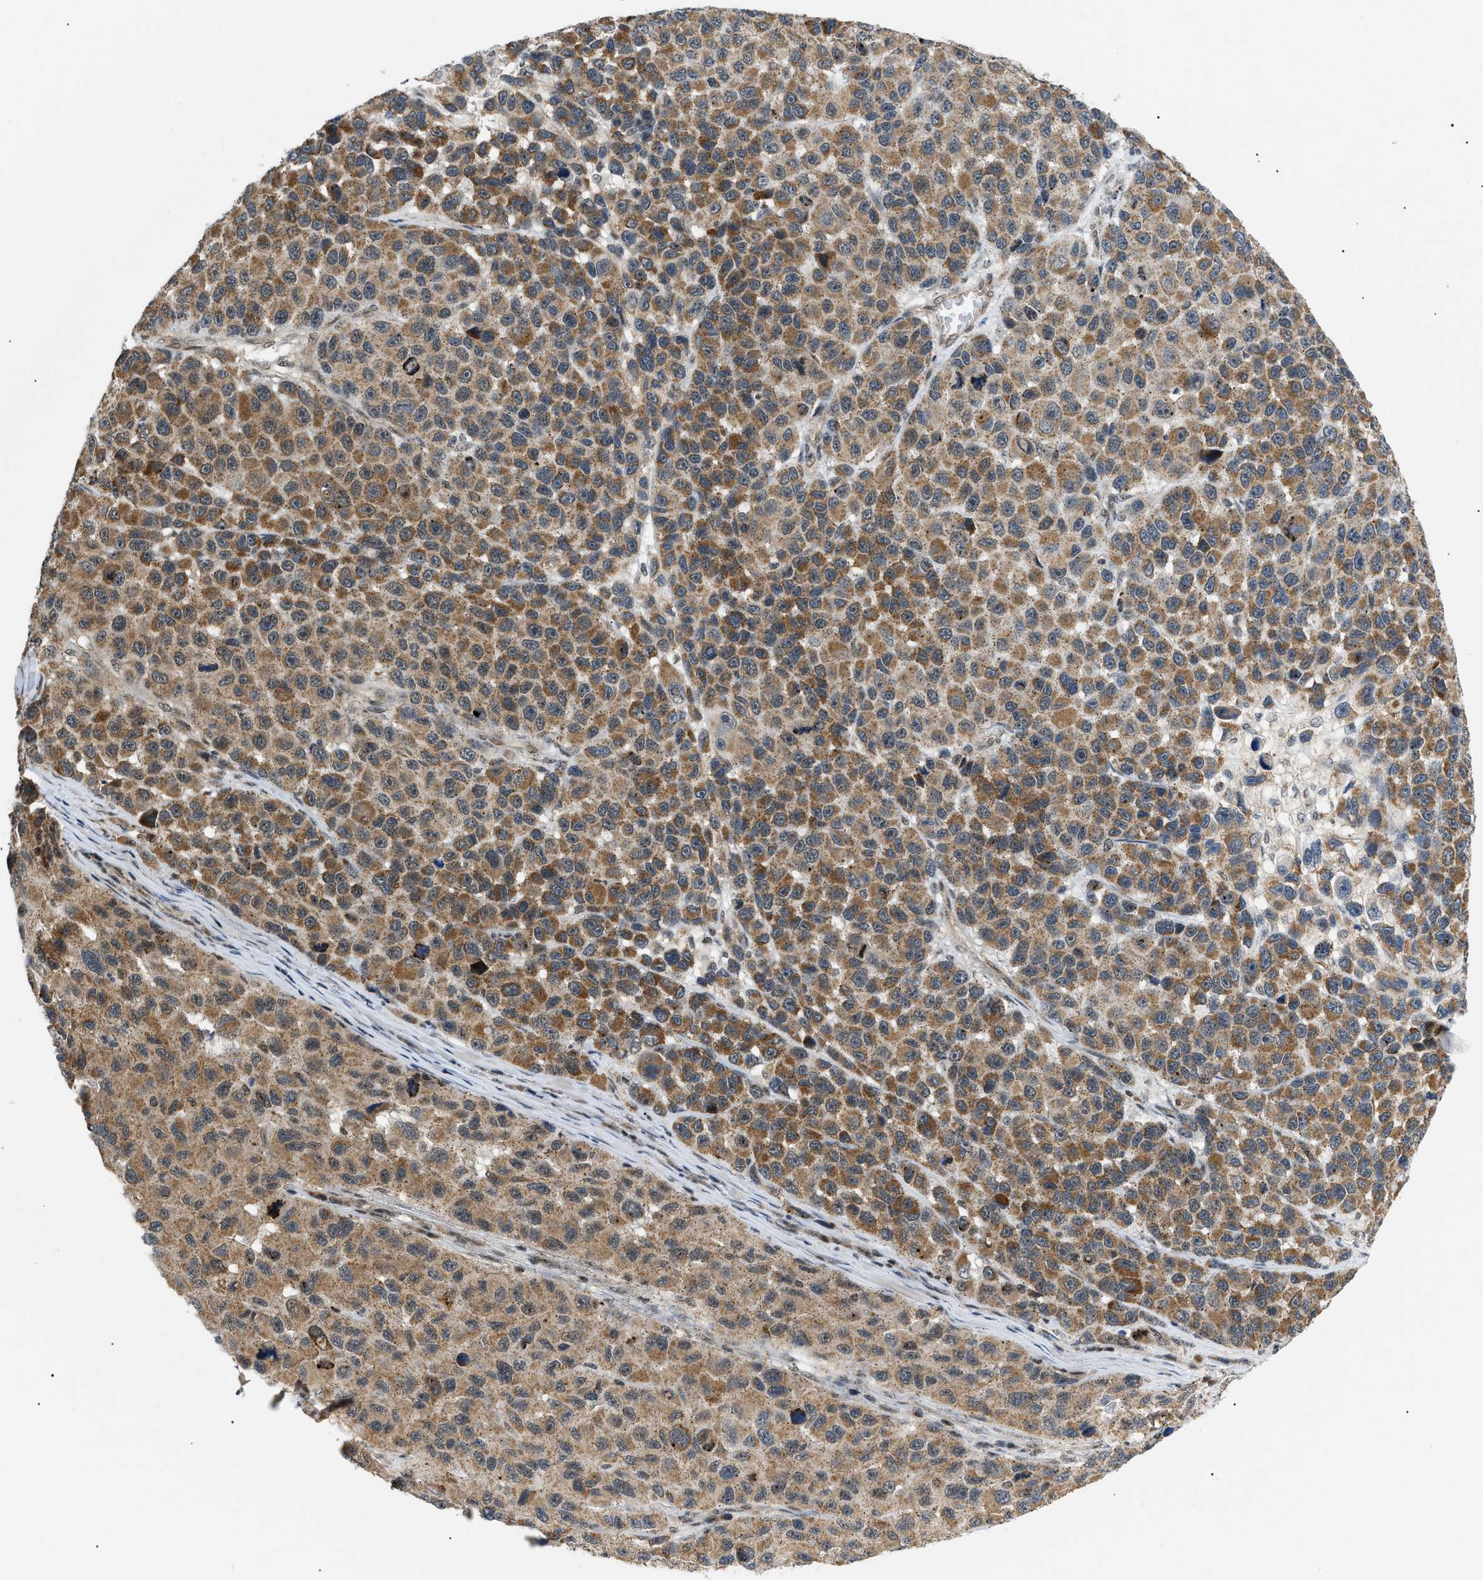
{"staining": {"intensity": "moderate", "quantity": ">75%", "location": "cytoplasmic/membranous"}, "tissue": "melanoma", "cell_type": "Tumor cells", "image_type": "cancer", "snomed": [{"axis": "morphology", "description": "Malignant melanoma, NOS"}, {"axis": "topography", "description": "Skin"}], "caption": "DAB immunohistochemical staining of human melanoma demonstrates moderate cytoplasmic/membranous protein expression in about >75% of tumor cells.", "gene": "ZBTB11", "patient": {"sex": "male", "age": 53}}